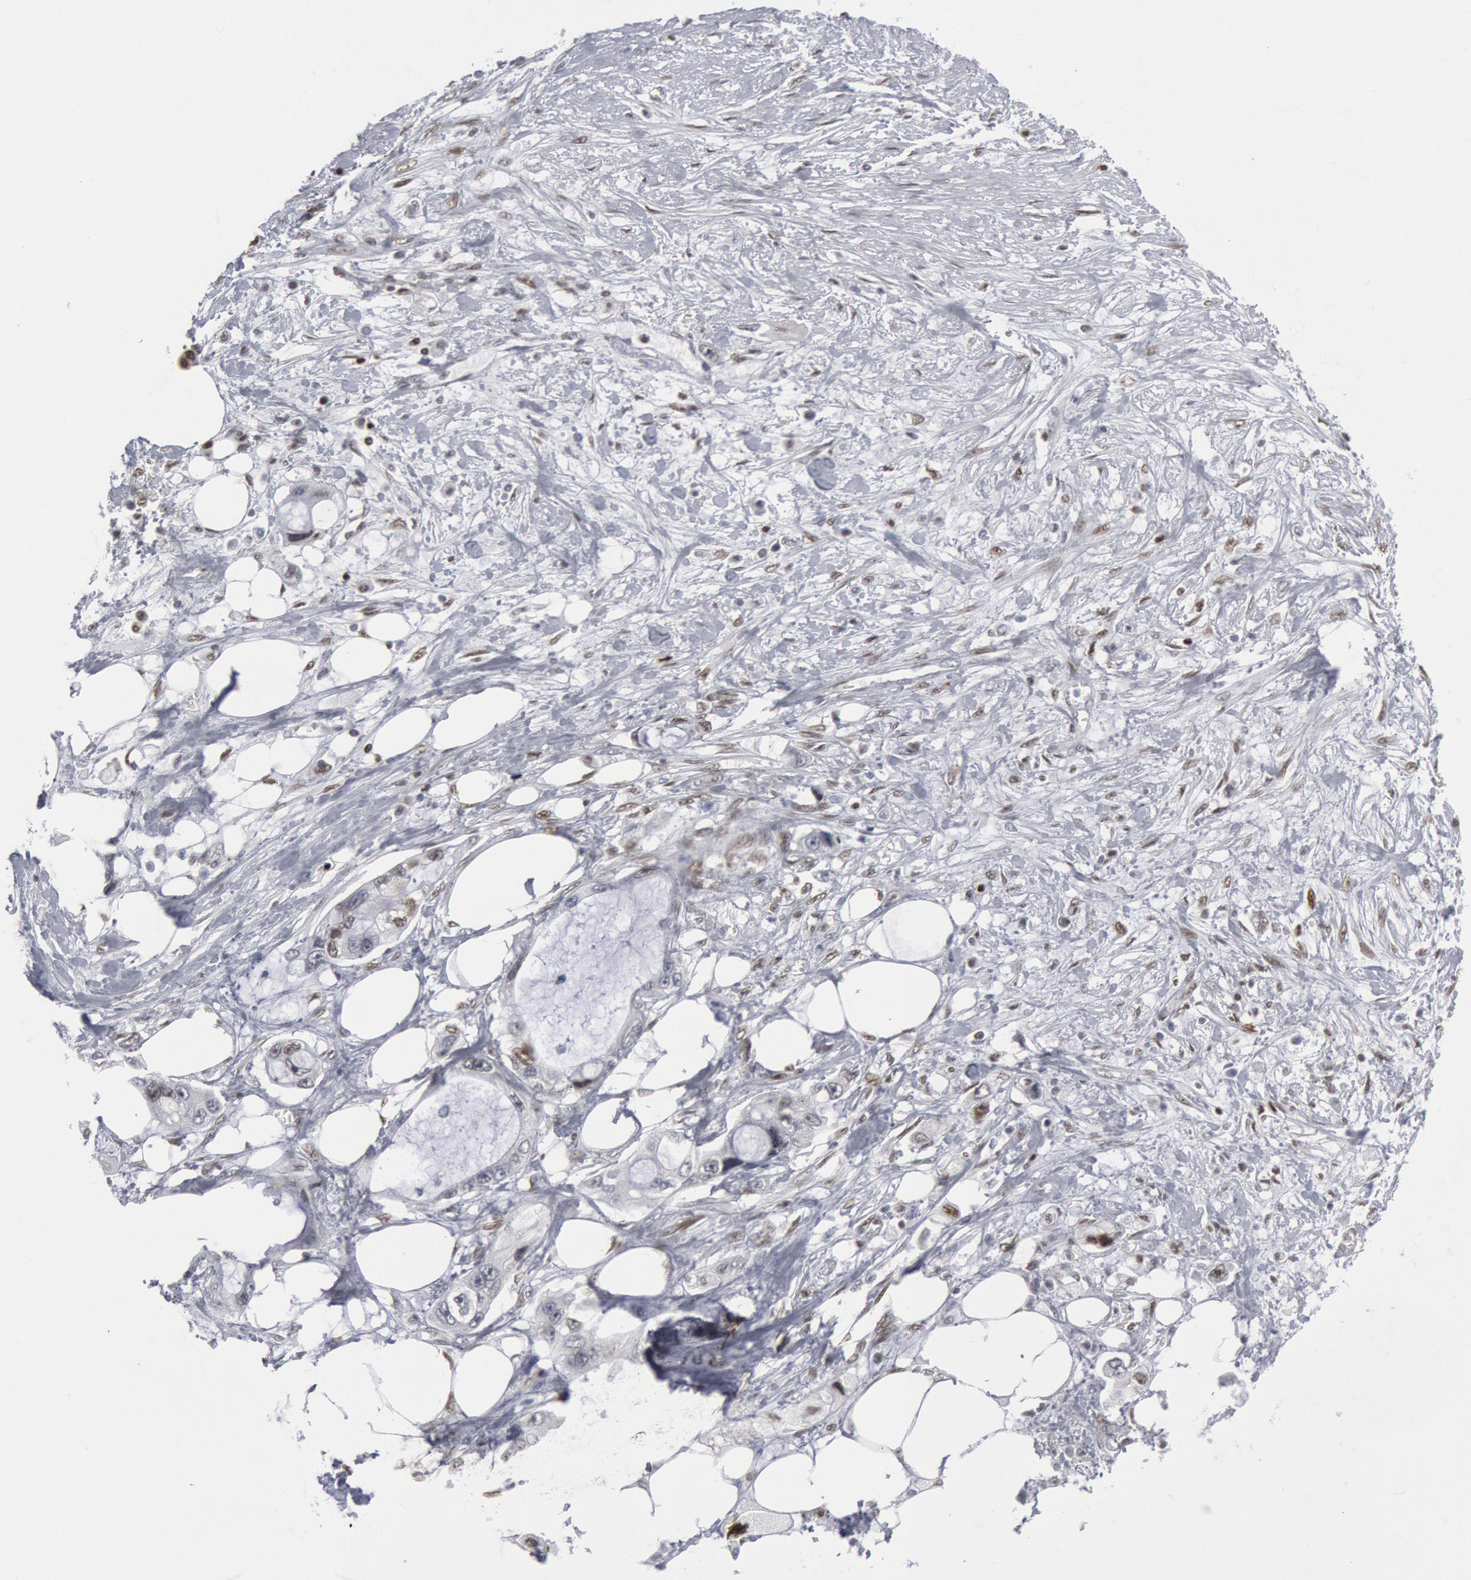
{"staining": {"intensity": "weak", "quantity": "<25%", "location": "nuclear"}, "tissue": "pancreatic cancer", "cell_type": "Tumor cells", "image_type": "cancer", "snomed": [{"axis": "morphology", "description": "Adenocarcinoma, NOS"}, {"axis": "topography", "description": "Pancreas"}, {"axis": "topography", "description": "Stomach, upper"}], "caption": "IHC histopathology image of pancreatic adenocarcinoma stained for a protein (brown), which shows no staining in tumor cells.", "gene": "MECP2", "patient": {"sex": "male", "age": 77}}